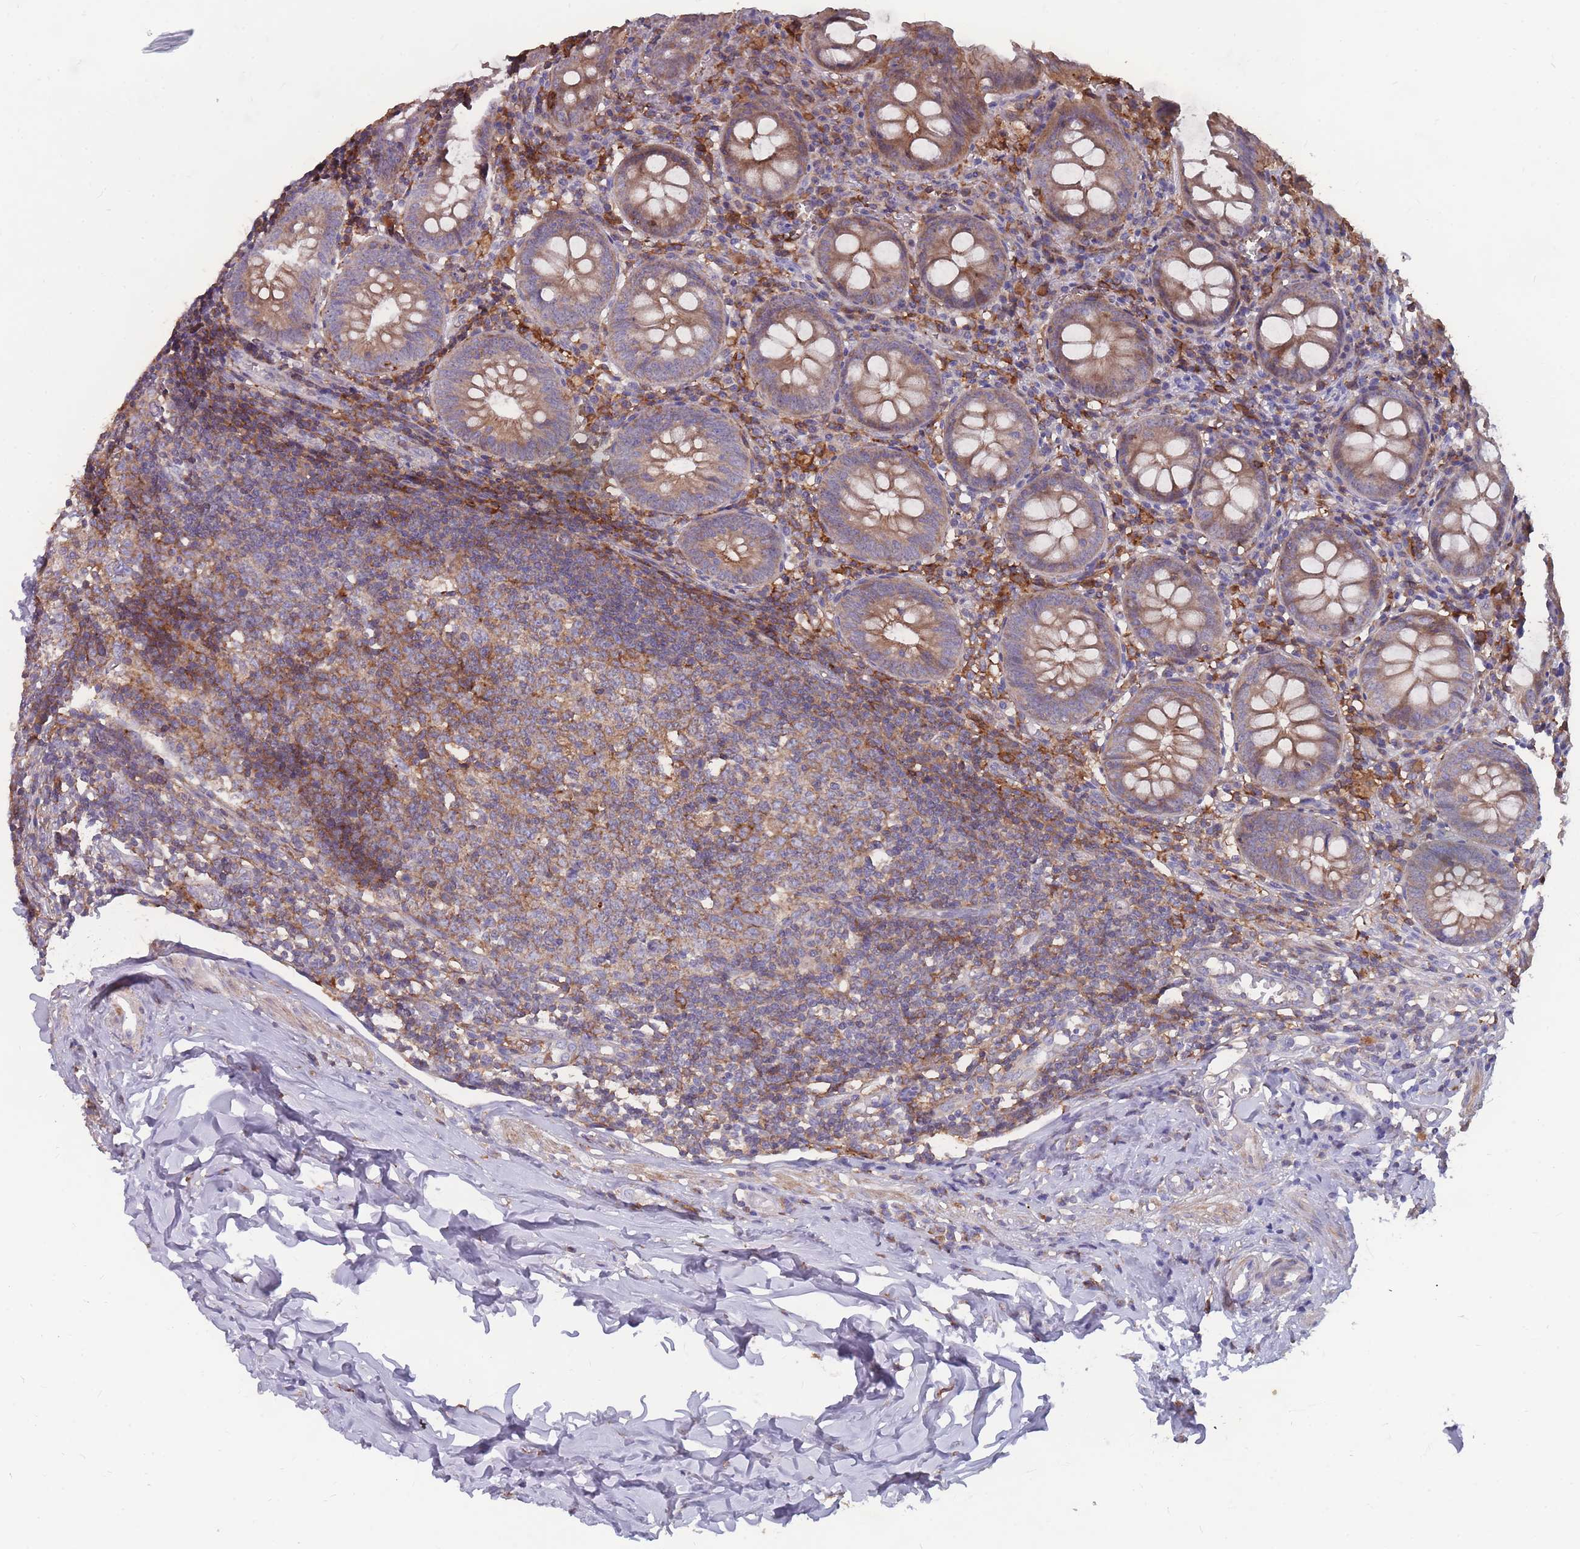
{"staining": {"intensity": "moderate", "quantity": "25%-75%", "location": "cytoplasmic/membranous"}, "tissue": "appendix", "cell_type": "Glandular cells", "image_type": "normal", "snomed": [{"axis": "morphology", "description": "Normal tissue, NOS"}, {"axis": "topography", "description": "Appendix"}], "caption": "Human appendix stained for a protein (brown) exhibits moderate cytoplasmic/membranous positive expression in approximately 25%-75% of glandular cells.", "gene": "CD33", "patient": {"sex": "female", "age": 54}}